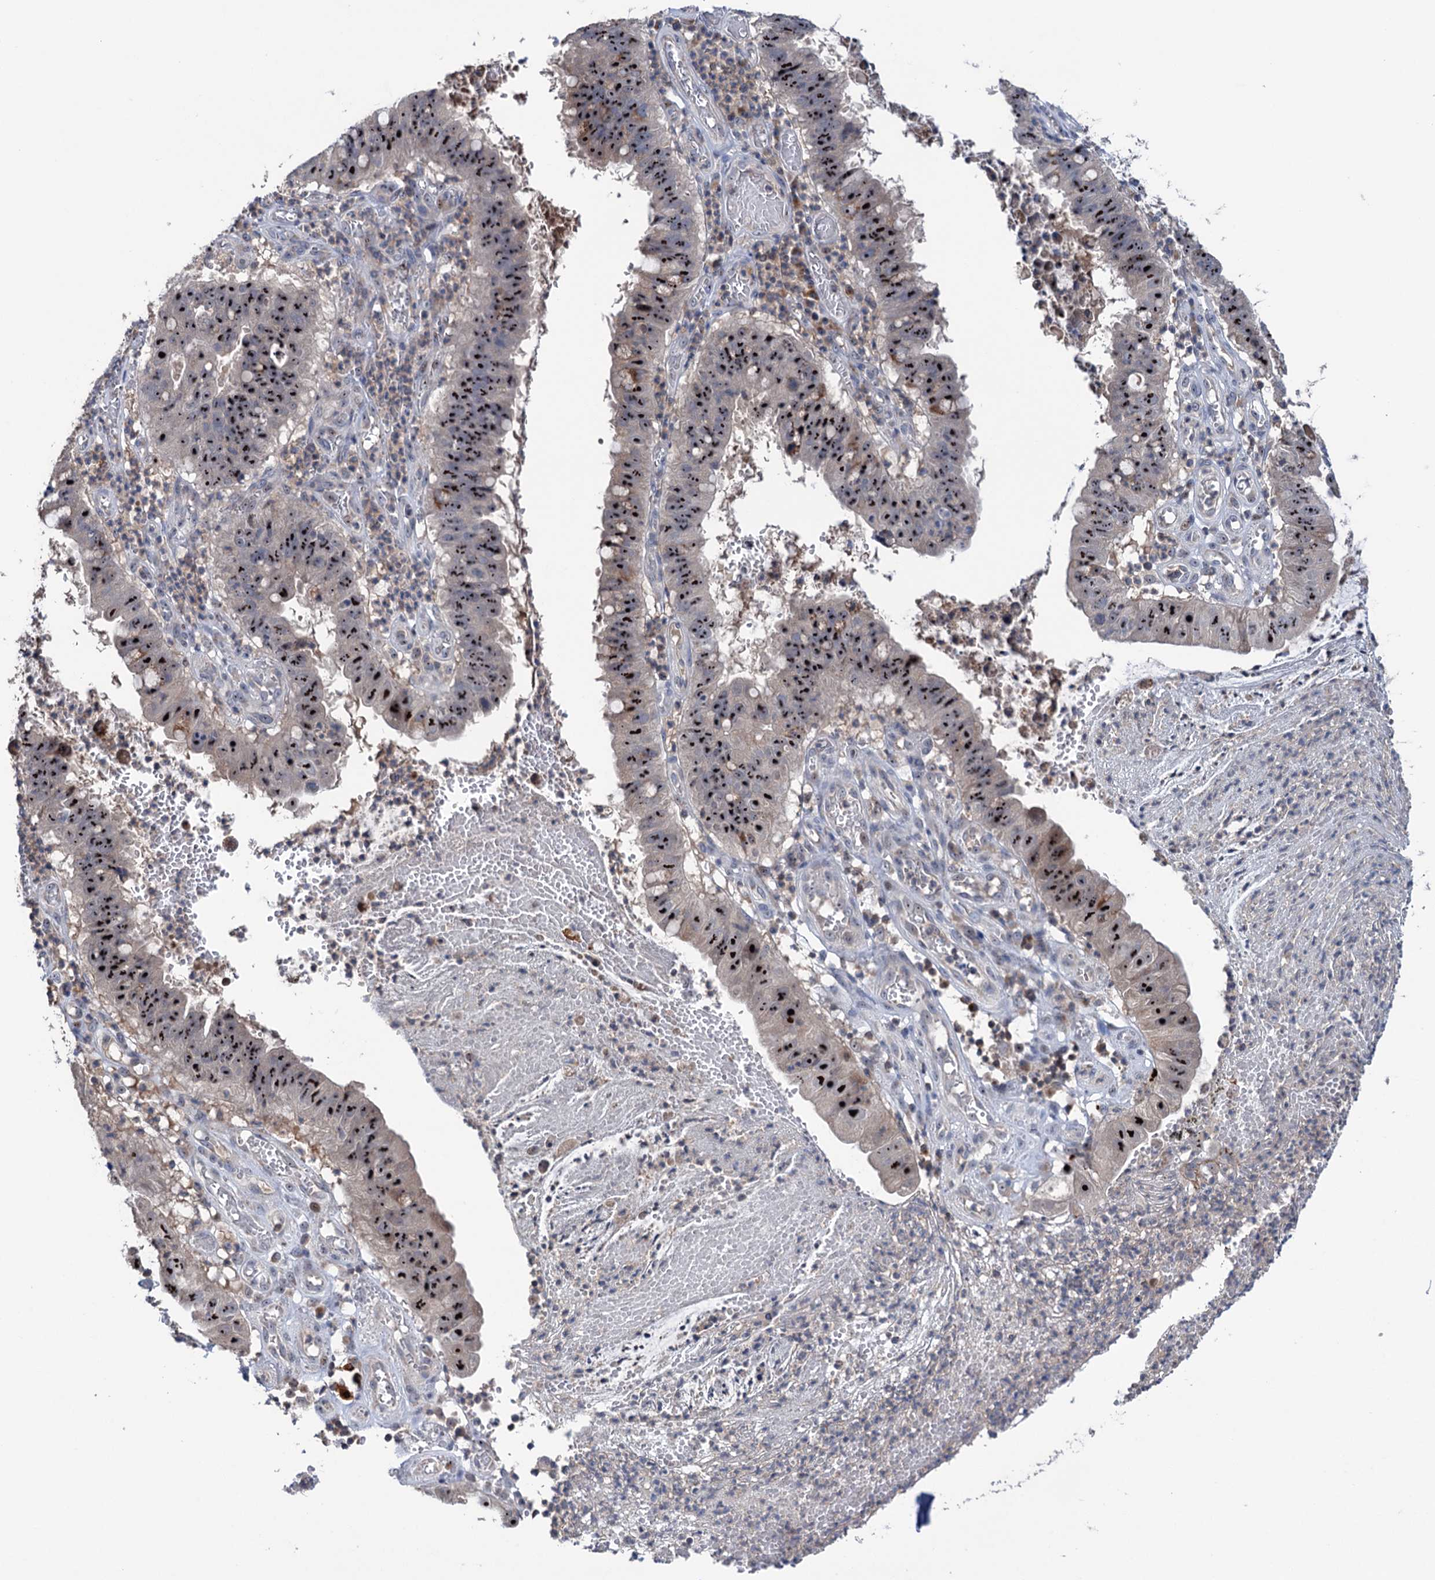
{"staining": {"intensity": "strong", "quantity": ">75%", "location": "nuclear"}, "tissue": "stomach cancer", "cell_type": "Tumor cells", "image_type": "cancer", "snomed": [{"axis": "morphology", "description": "Adenocarcinoma, NOS"}, {"axis": "topography", "description": "Stomach"}], "caption": "High-magnification brightfield microscopy of stomach cancer (adenocarcinoma) stained with DAB (3,3'-diaminobenzidine) (brown) and counterstained with hematoxylin (blue). tumor cells exhibit strong nuclear staining is appreciated in about>75% of cells. (IHC, brightfield microscopy, high magnification).", "gene": "HTR3B", "patient": {"sex": "male", "age": 59}}